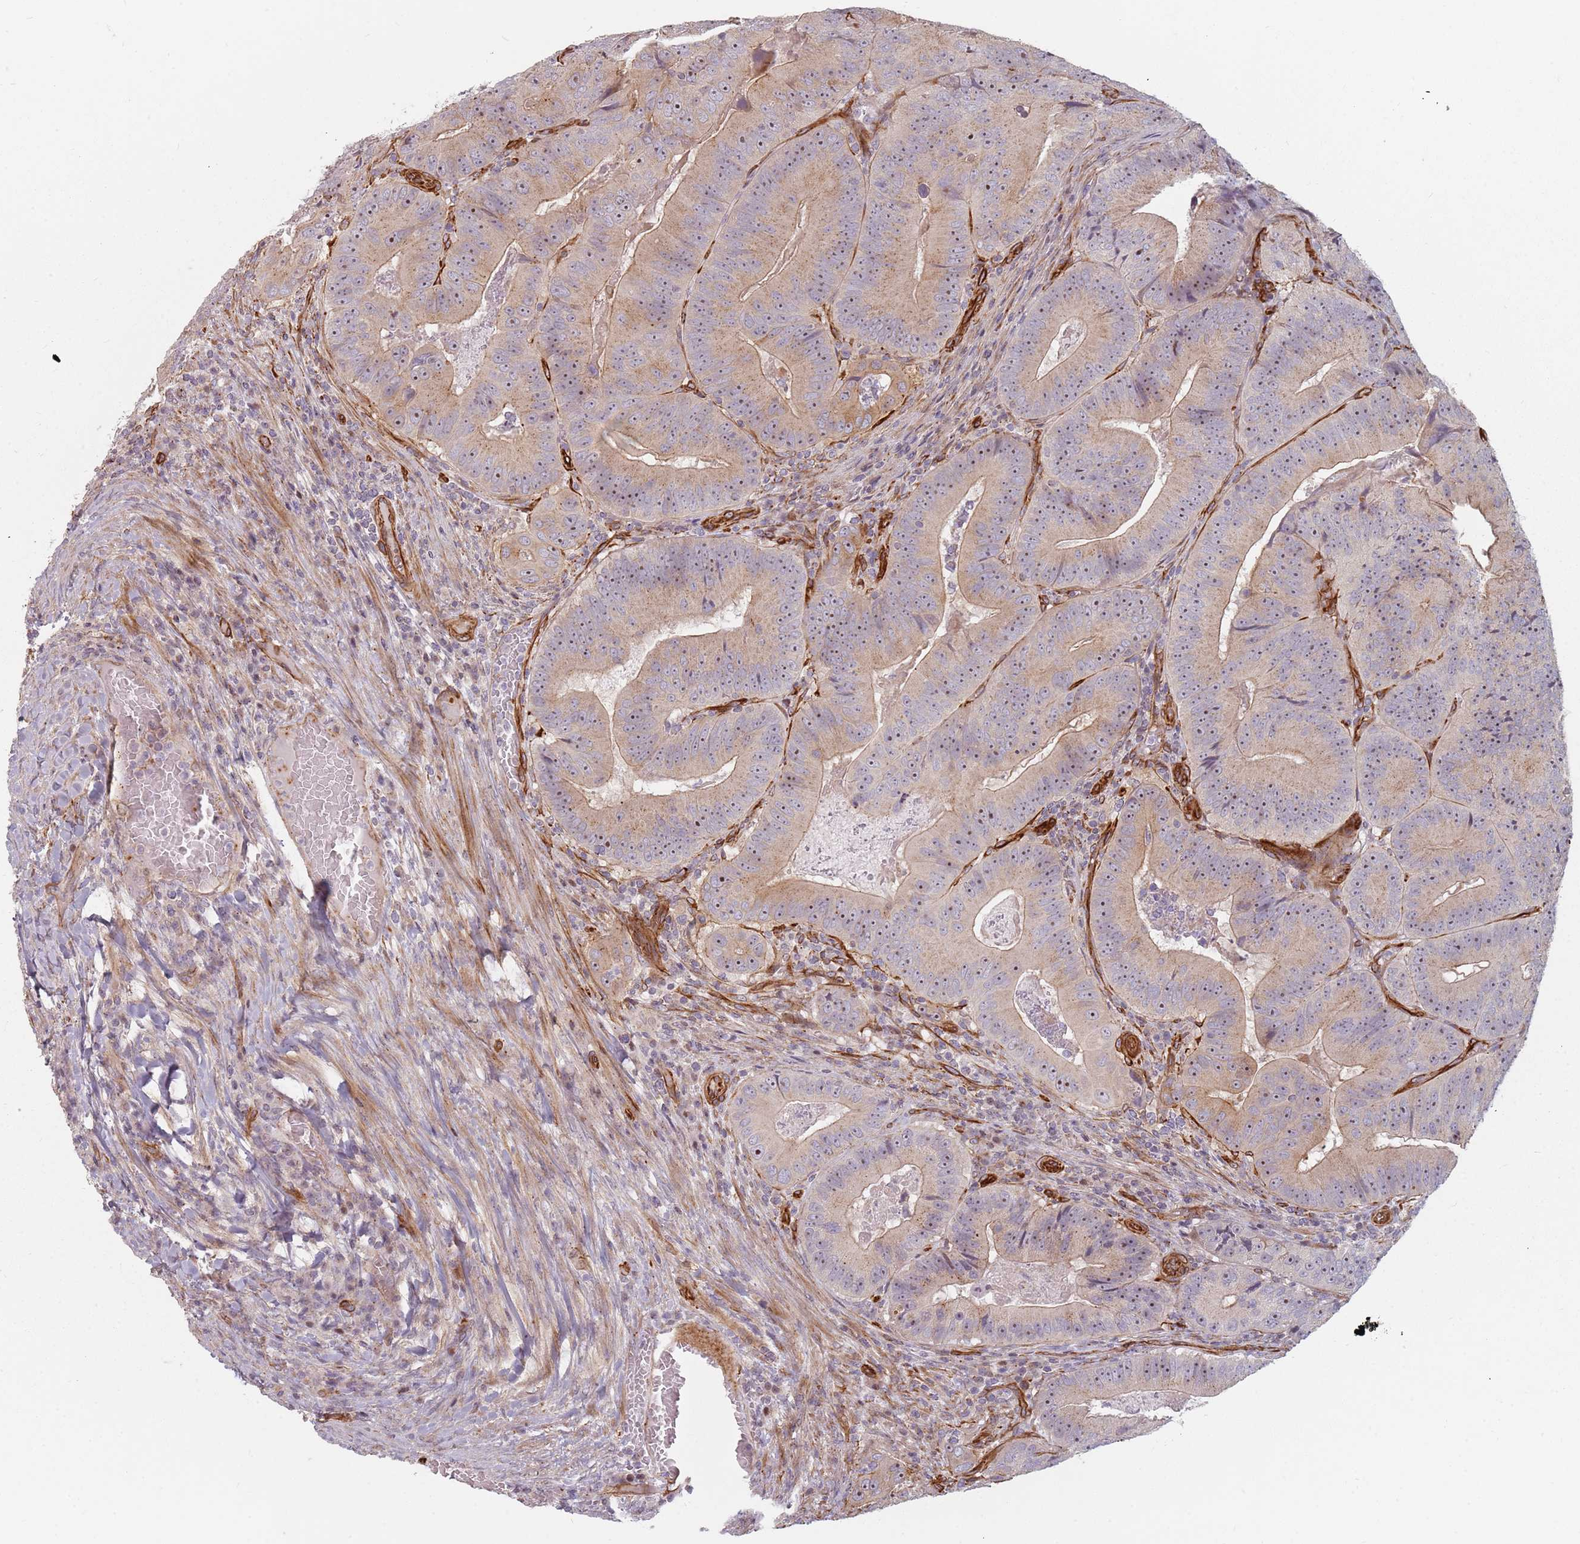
{"staining": {"intensity": "moderate", "quantity": ">75%", "location": "cytoplasmic/membranous,nuclear"}, "tissue": "colorectal cancer", "cell_type": "Tumor cells", "image_type": "cancer", "snomed": [{"axis": "morphology", "description": "Adenocarcinoma, NOS"}, {"axis": "topography", "description": "Colon"}], "caption": "Tumor cells show moderate cytoplasmic/membranous and nuclear staining in about >75% of cells in colorectal cancer (adenocarcinoma).", "gene": "GAS2L3", "patient": {"sex": "female", "age": 86}}